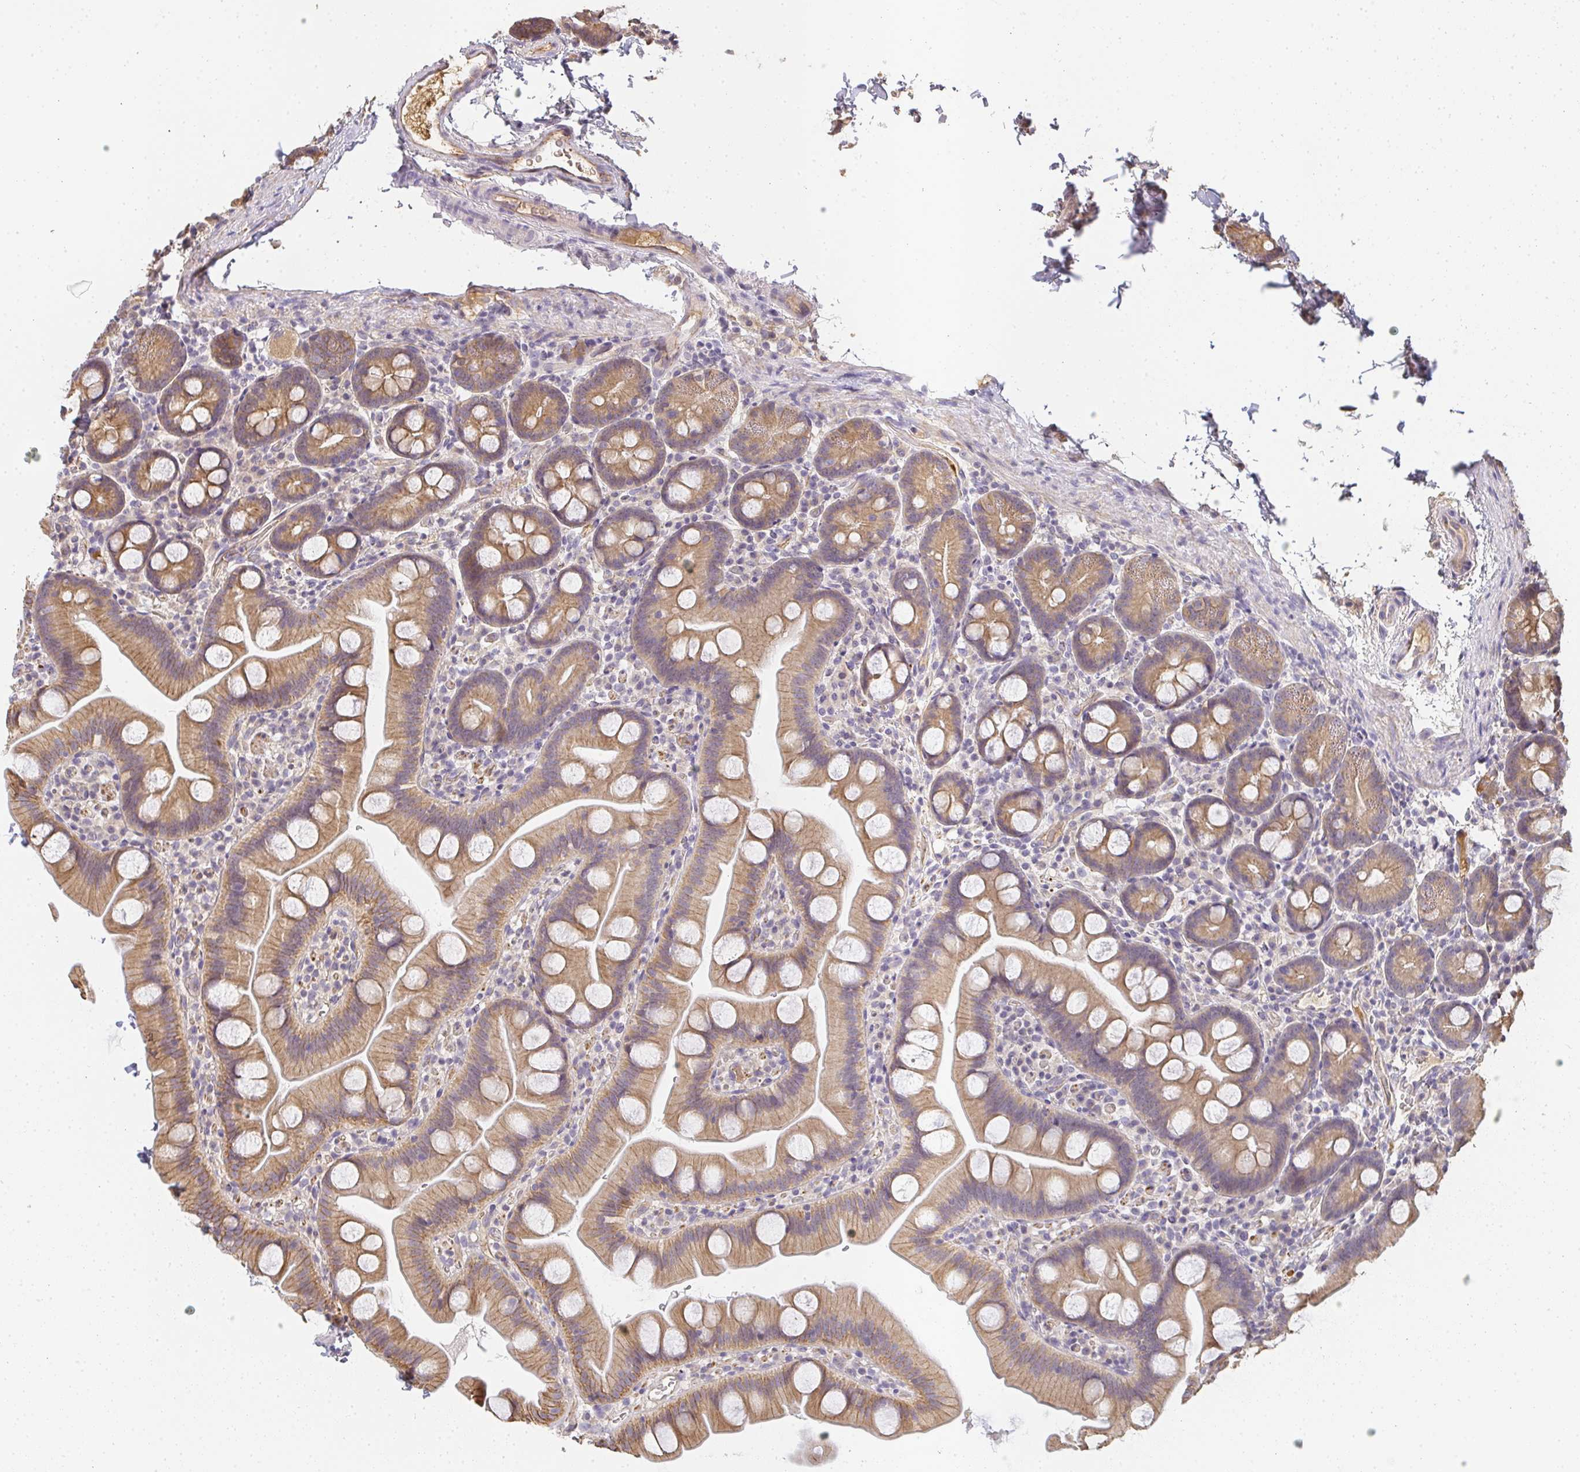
{"staining": {"intensity": "weak", "quantity": ">75%", "location": "cytoplasmic/membranous"}, "tissue": "small intestine", "cell_type": "Glandular cells", "image_type": "normal", "snomed": [{"axis": "morphology", "description": "Normal tissue, NOS"}, {"axis": "topography", "description": "Small intestine"}], "caption": "IHC (DAB) staining of unremarkable human small intestine reveals weak cytoplasmic/membranous protein positivity in about >75% of glandular cells. Nuclei are stained in blue.", "gene": "SLC35B3", "patient": {"sex": "female", "age": 68}}